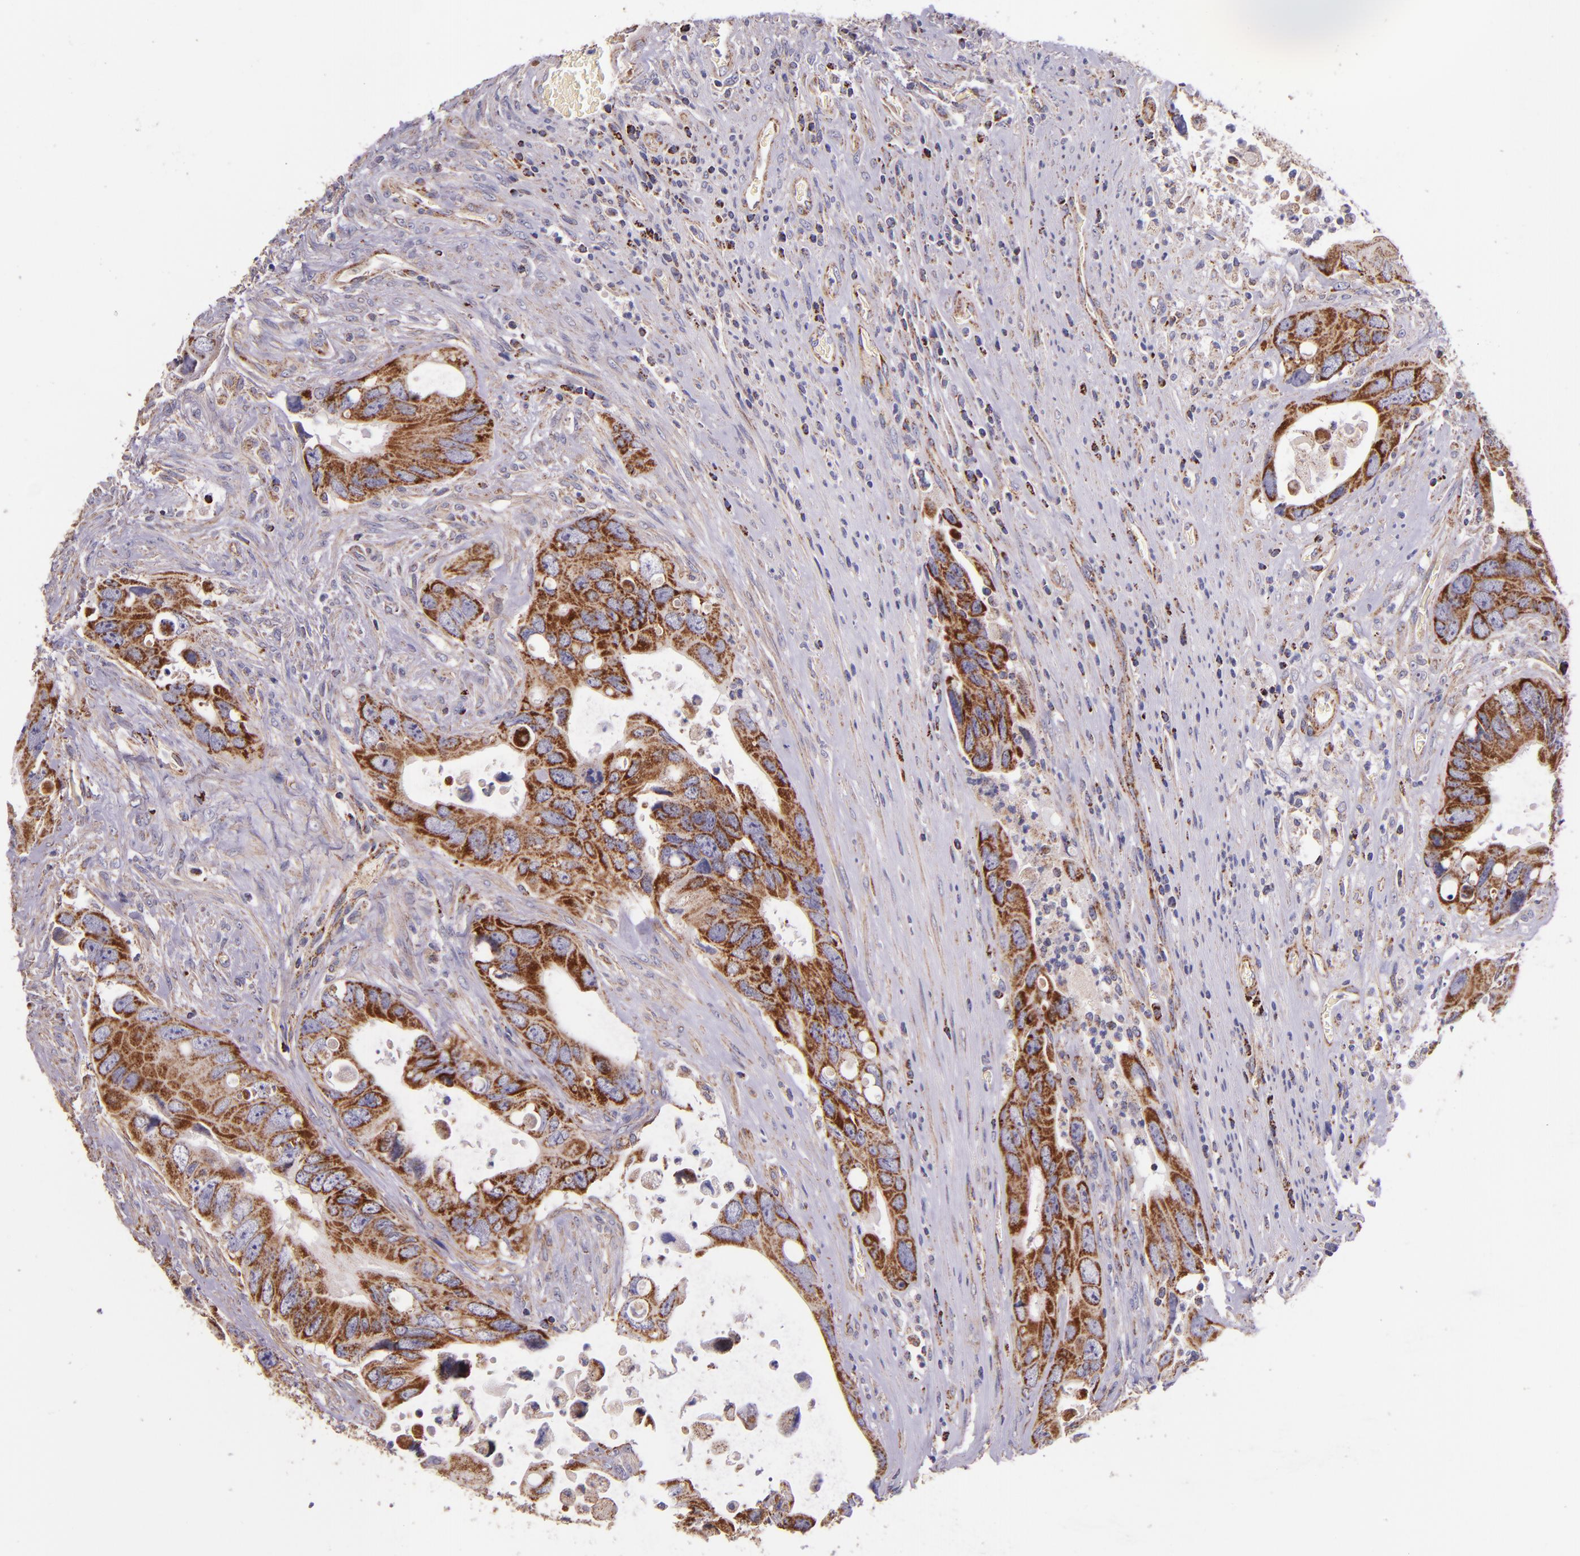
{"staining": {"intensity": "moderate", "quantity": ">75%", "location": "cytoplasmic/membranous"}, "tissue": "colorectal cancer", "cell_type": "Tumor cells", "image_type": "cancer", "snomed": [{"axis": "morphology", "description": "Adenocarcinoma, NOS"}, {"axis": "topography", "description": "Rectum"}], "caption": "About >75% of tumor cells in colorectal cancer demonstrate moderate cytoplasmic/membranous protein staining as visualized by brown immunohistochemical staining.", "gene": "IDH3G", "patient": {"sex": "male", "age": 70}}